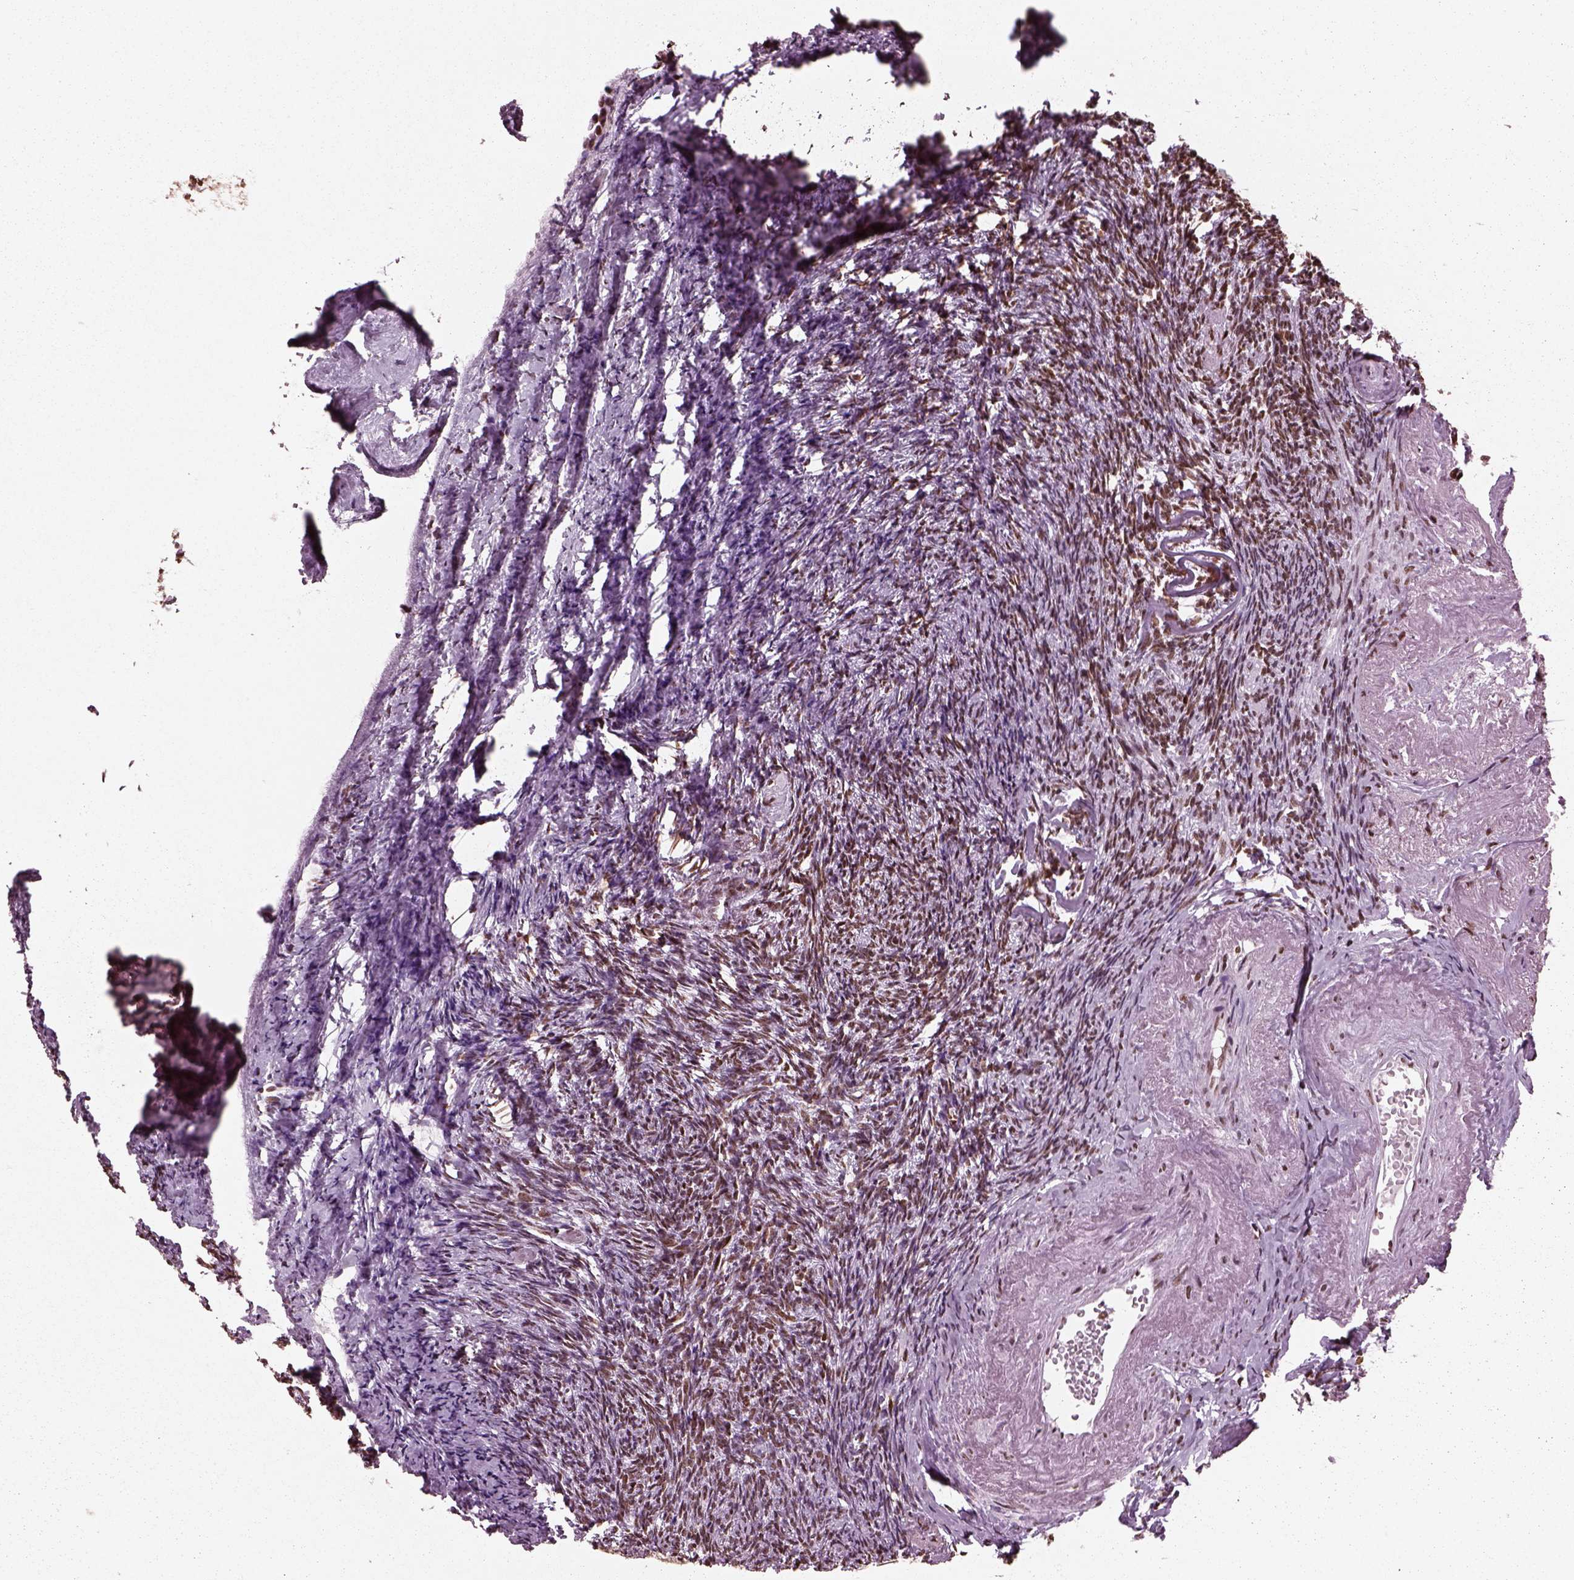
{"staining": {"intensity": "moderate", "quantity": ">75%", "location": "nuclear"}, "tissue": "ovary", "cell_type": "Follicle cells", "image_type": "normal", "snomed": [{"axis": "morphology", "description": "Normal tissue, NOS"}, {"axis": "topography", "description": "Ovary"}], "caption": "A photomicrograph of human ovary stained for a protein displays moderate nuclear brown staining in follicle cells. Immunohistochemistry stains the protein in brown and the nuclei are stained blue.", "gene": "CBFA2T3", "patient": {"sex": "female", "age": 72}}